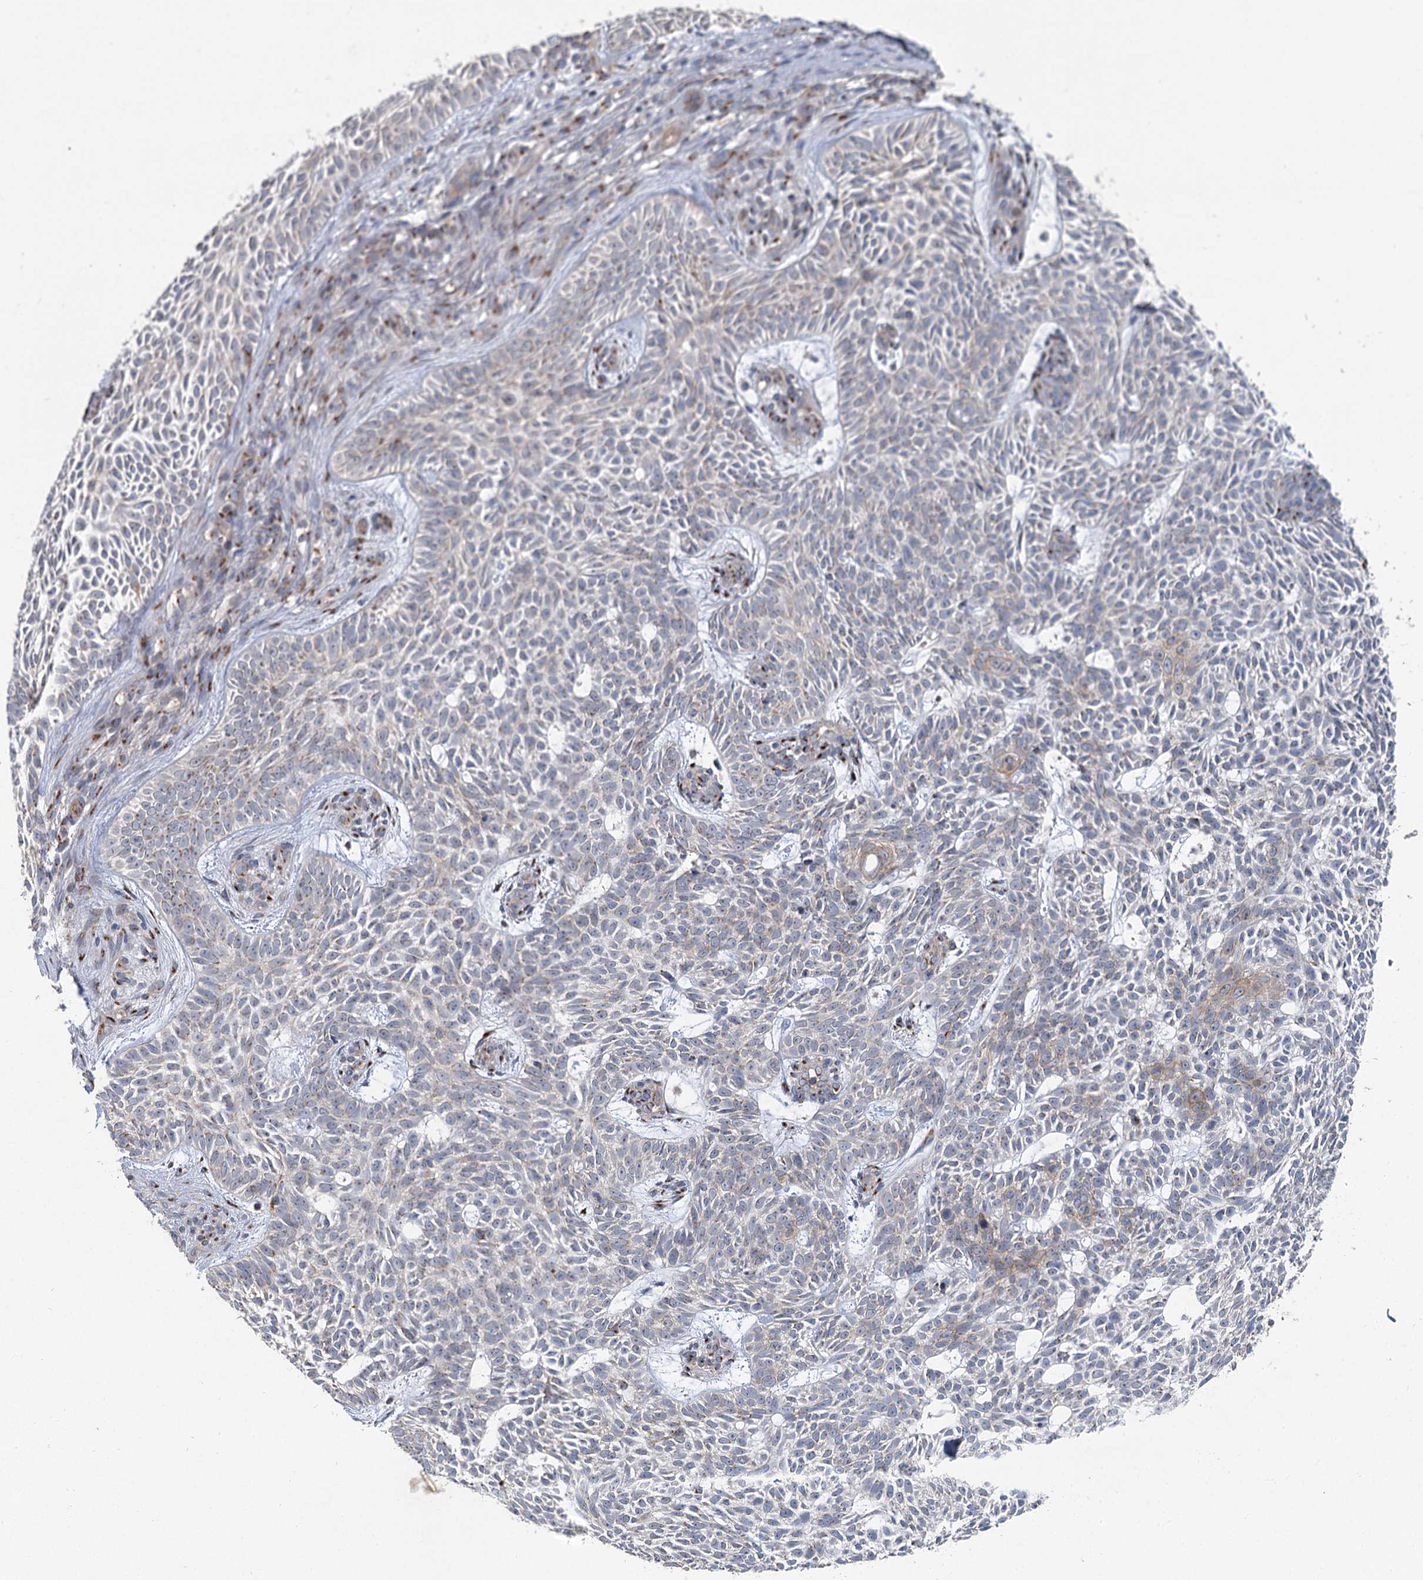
{"staining": {"intensity": "weak", "quantity": "<25%", "location": "cytoplasmic/membranous"}, "tissue": "skin cancer", "cell_type": "Tumor cells", "image_type": "cancer", "snomed": [{"axis": "morphology", "description": "Basal cell carcinoma"}, {"axis": "topography", "description": "Skin"}], "caption": "Immunohistochemical staining of skin cancer (basal cell carcinoma) displays no significant positivity in tumor cells.", "gene": "ITIH5", "patient": {"sex": "male", "age": 75}}